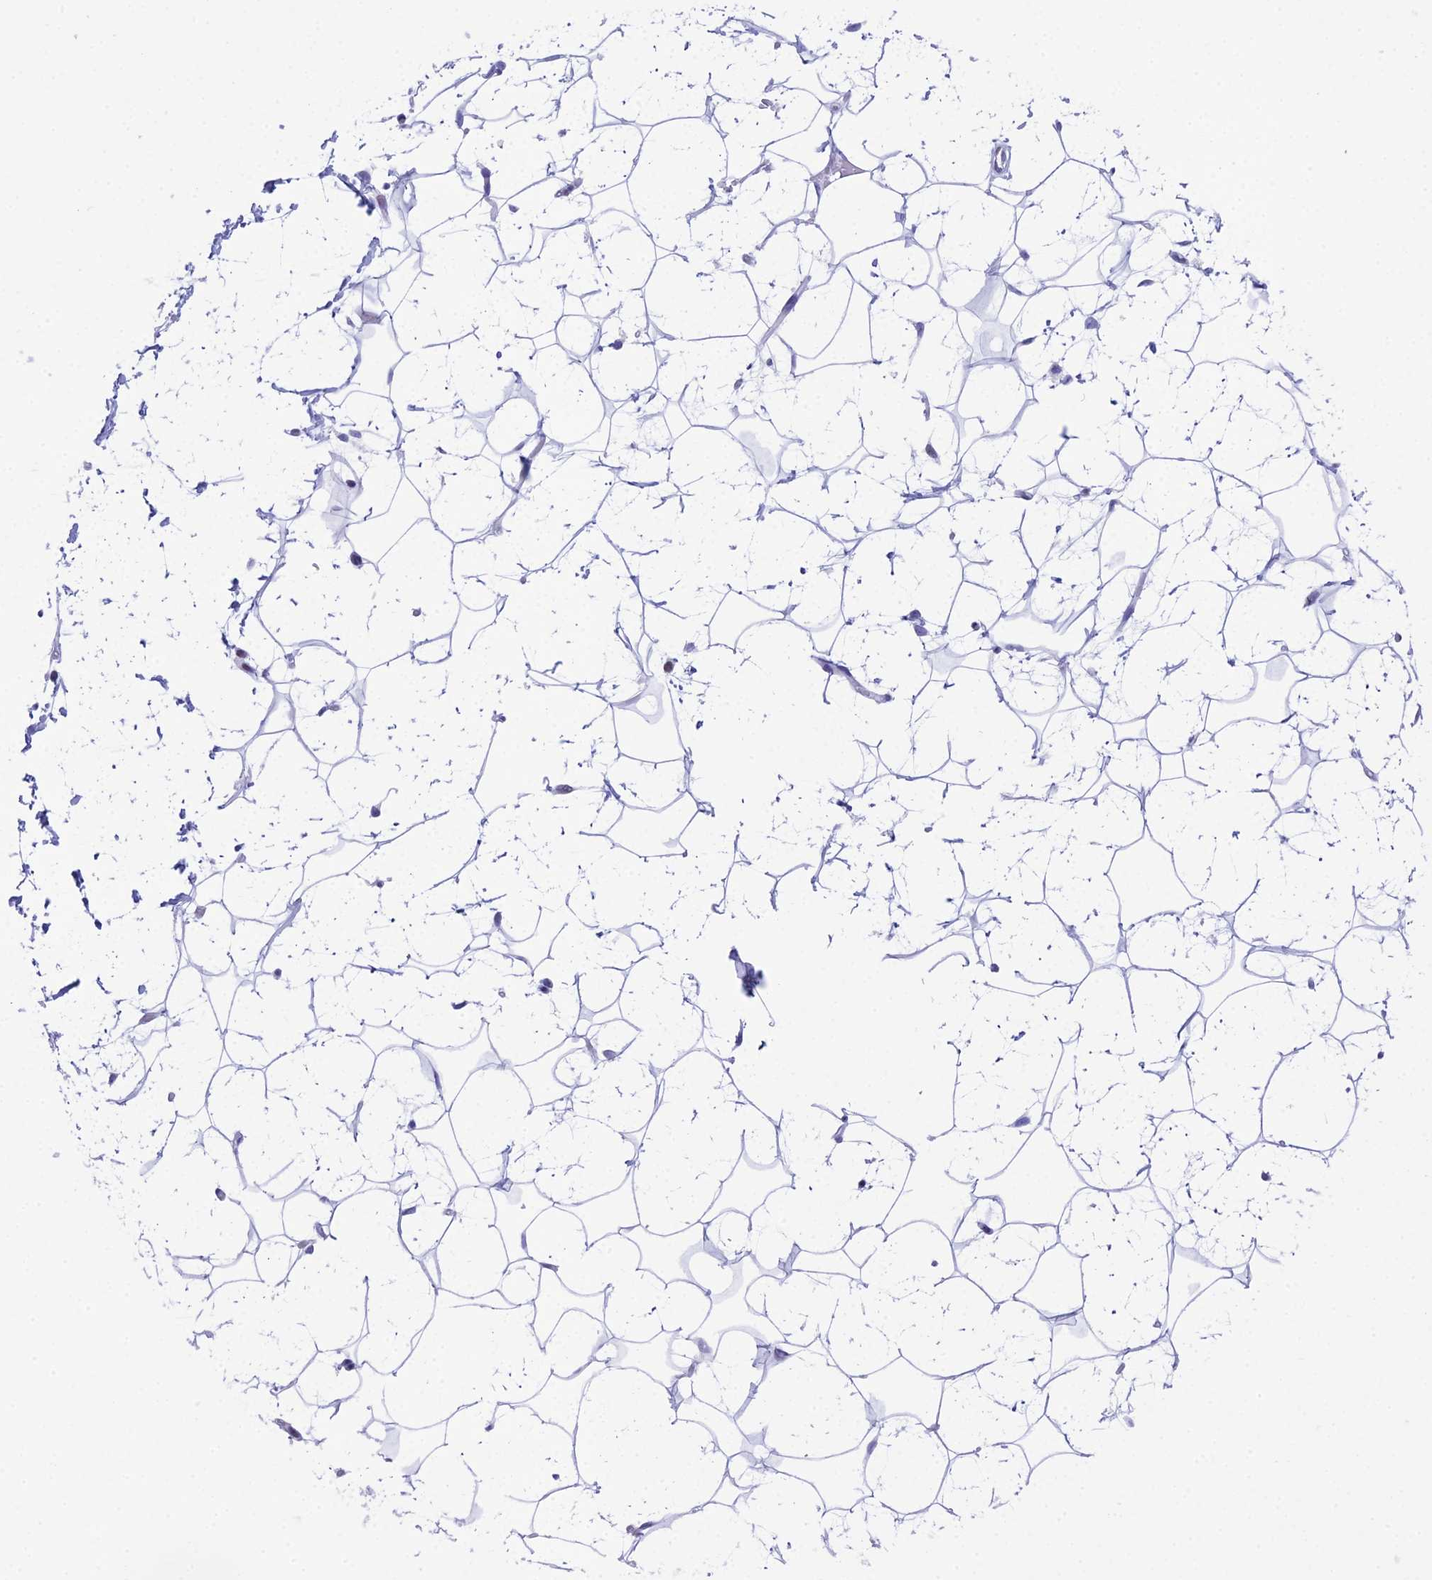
{"staining": {"intensity": "negative", "quantity": "none", "location": "none"}, "tissue": "adipose tissue", "cell_type": "Adipocytes", "image_type": "normal", "snomed": [{"axis": "morphology", "description": "Normal tissue, NOS"}, {"axis": "topography", "description": "Breast"}], "caption": "A photomicrograph of adipose tissue stained for a protein exhibits no brown staining in adipocytes. The staining was performed using DAB (3,3'-diaminobenzidine) to visualize the protein expression in brown, while the nuclei were stained in blue with hematoxylin (Magnification: 20x).", "gene": "CC2D2A", "patient": {"sex": "female", "age": 26}}